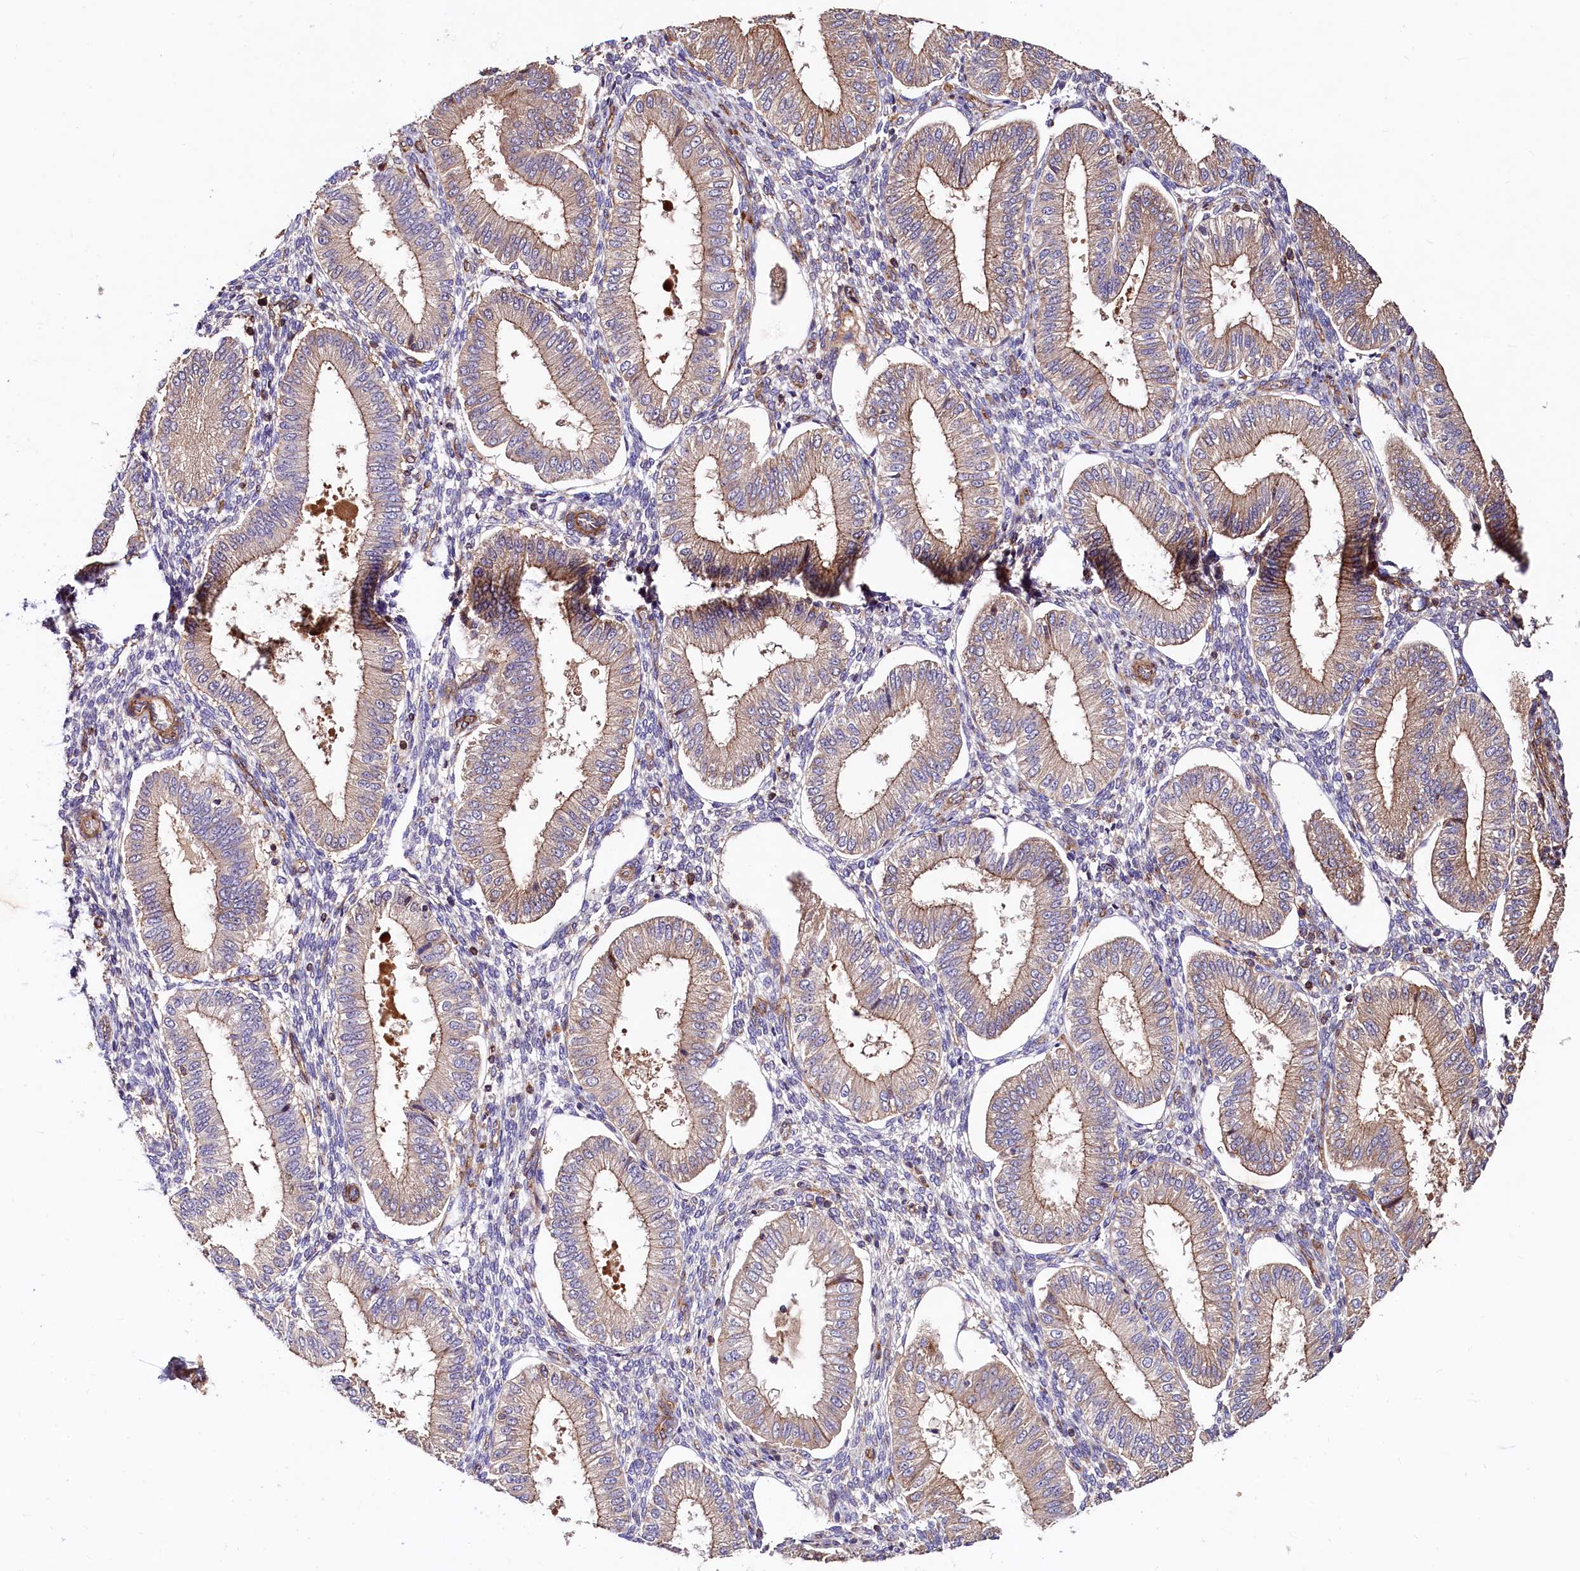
{"staining": {"intensity": "negative", "quantity": "none", "location": "none"}, "tissue": "endometrium", "cell_type": "Cells in endometrial stroma", "image_type": "normal", "snomed": [{"axis": "morphology", "description": "Normal tissue, NOS"}, {"axis": "topography", "description": "Endometrium"}], "caption": "Human endometrium stained for a protein using immunohistochemistry displays no staining in cells in endometrial stroma.", "gene": "KLHDC4", "patient": {"sex": "female", "age": 39}}